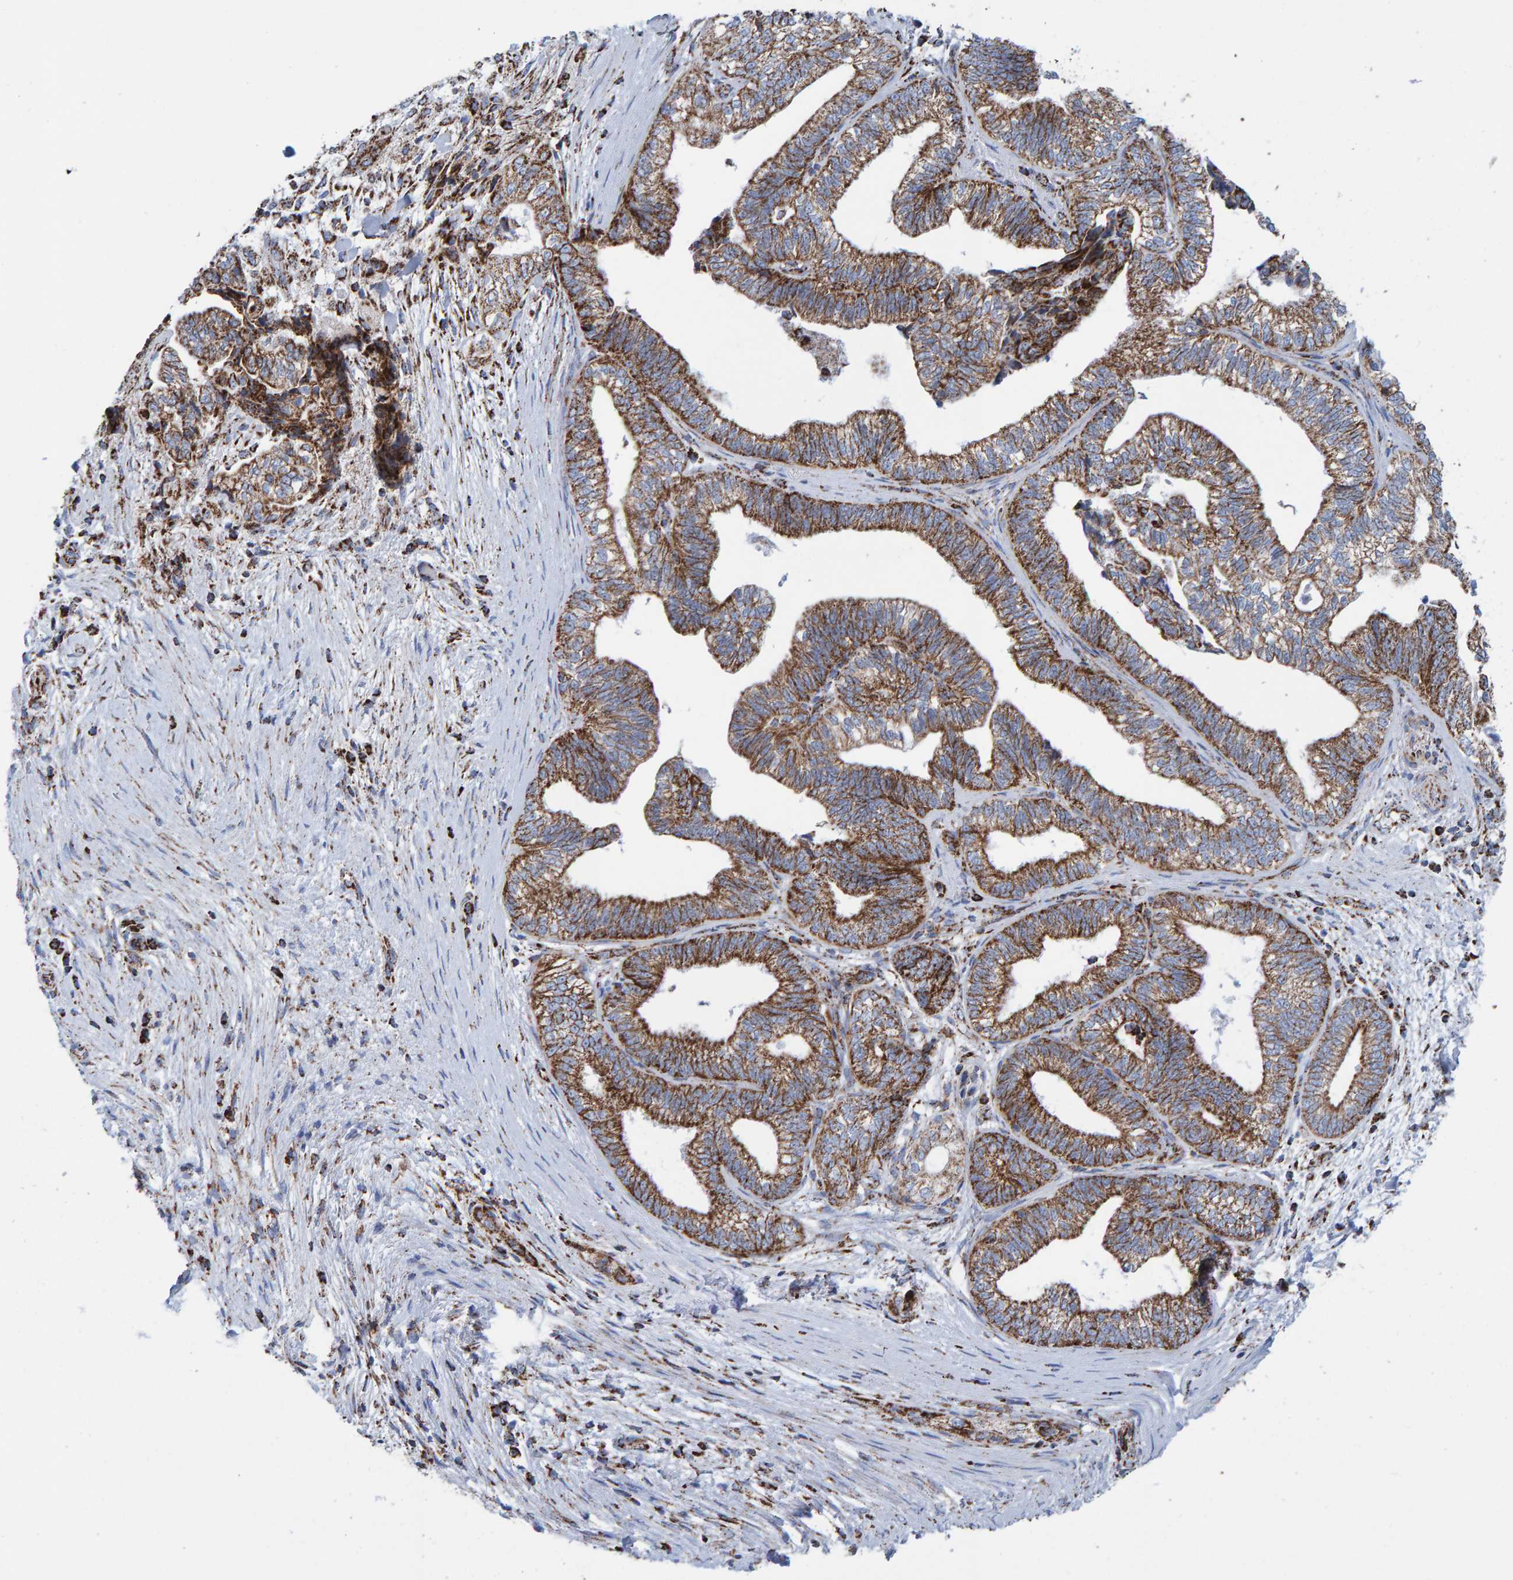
{"staining": {"intensity": "moderate", "quantity": ">75%", "location": "cytoplasmic/membranous"}, "tissue": "pancreatic cancer", "cell_type": "Tumor cells", "image_type": "cancer", "snomed": [{"axis": "morphology", "description": "Adenocarcinoma, NOS"}, {"axis": "topography", "description": "Pancreas"}], "caption": "Immunohistochemical staining of human pancreatic cancer (adenocarcinoma) displays medium levels of moderate cytoplasmic/membranous protein positivity in approximately >75% of tumor cells.", "gene": "ENSG00000262660", "patient": {"sex": "male", "age": 72}}